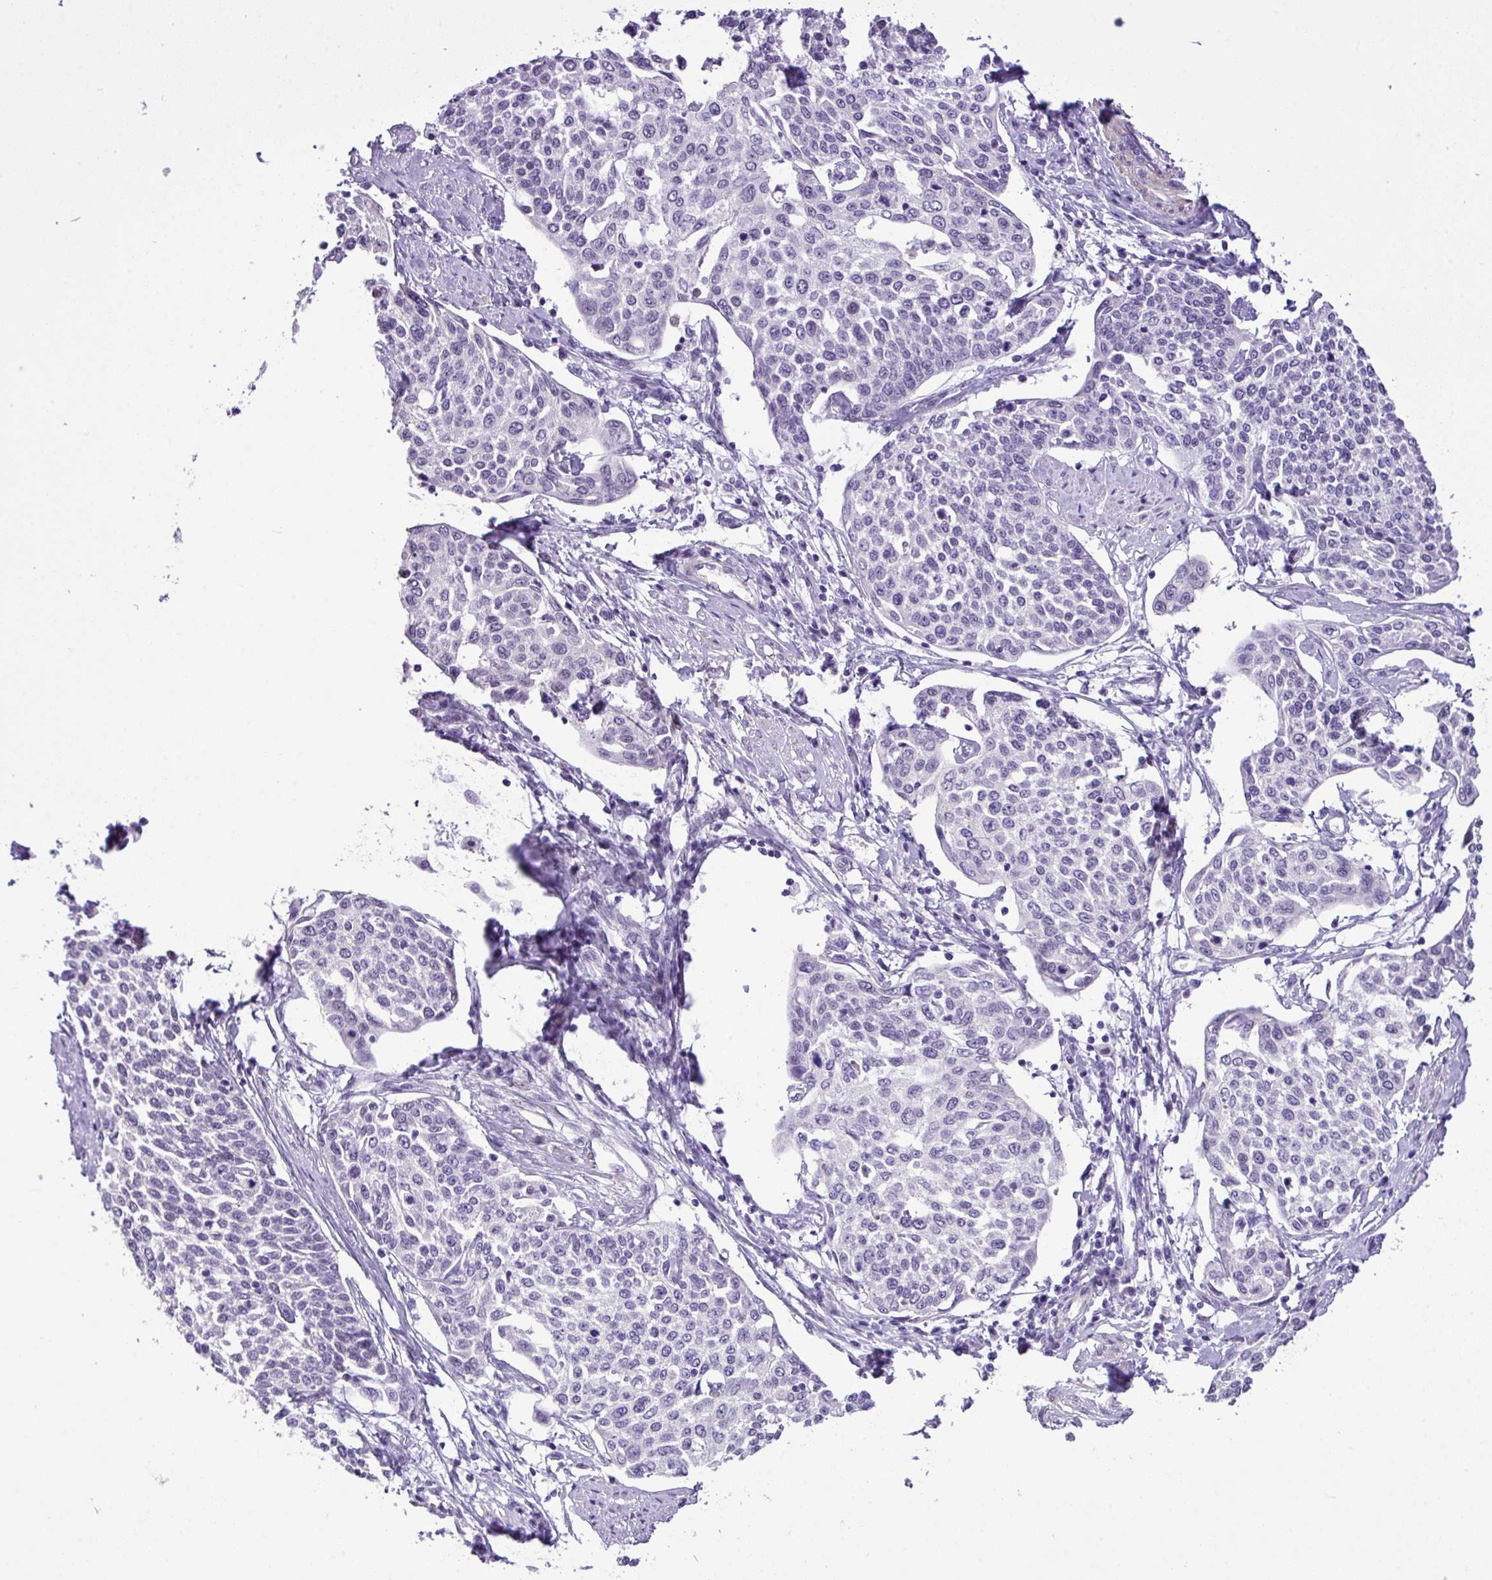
{"staining": {"intensity": "negative", "quantity": "none", "location": "none"}, "tissue": "cervical cancer", "cell_type": "Tumor cells", "image_type": "cancer", "snomed": [{"axis": "morphology", "description": "Squamous cell carcinoma, NOS"}, {"axis": "topography", "description": "Cervix"}], "caption": "Cervical squamous cell carcinoma was stained to show a protein in brown. There is no significant expression in tumor cells.", "gene": "YLPM1", "patient": {"sex": "female", "age": 34}}